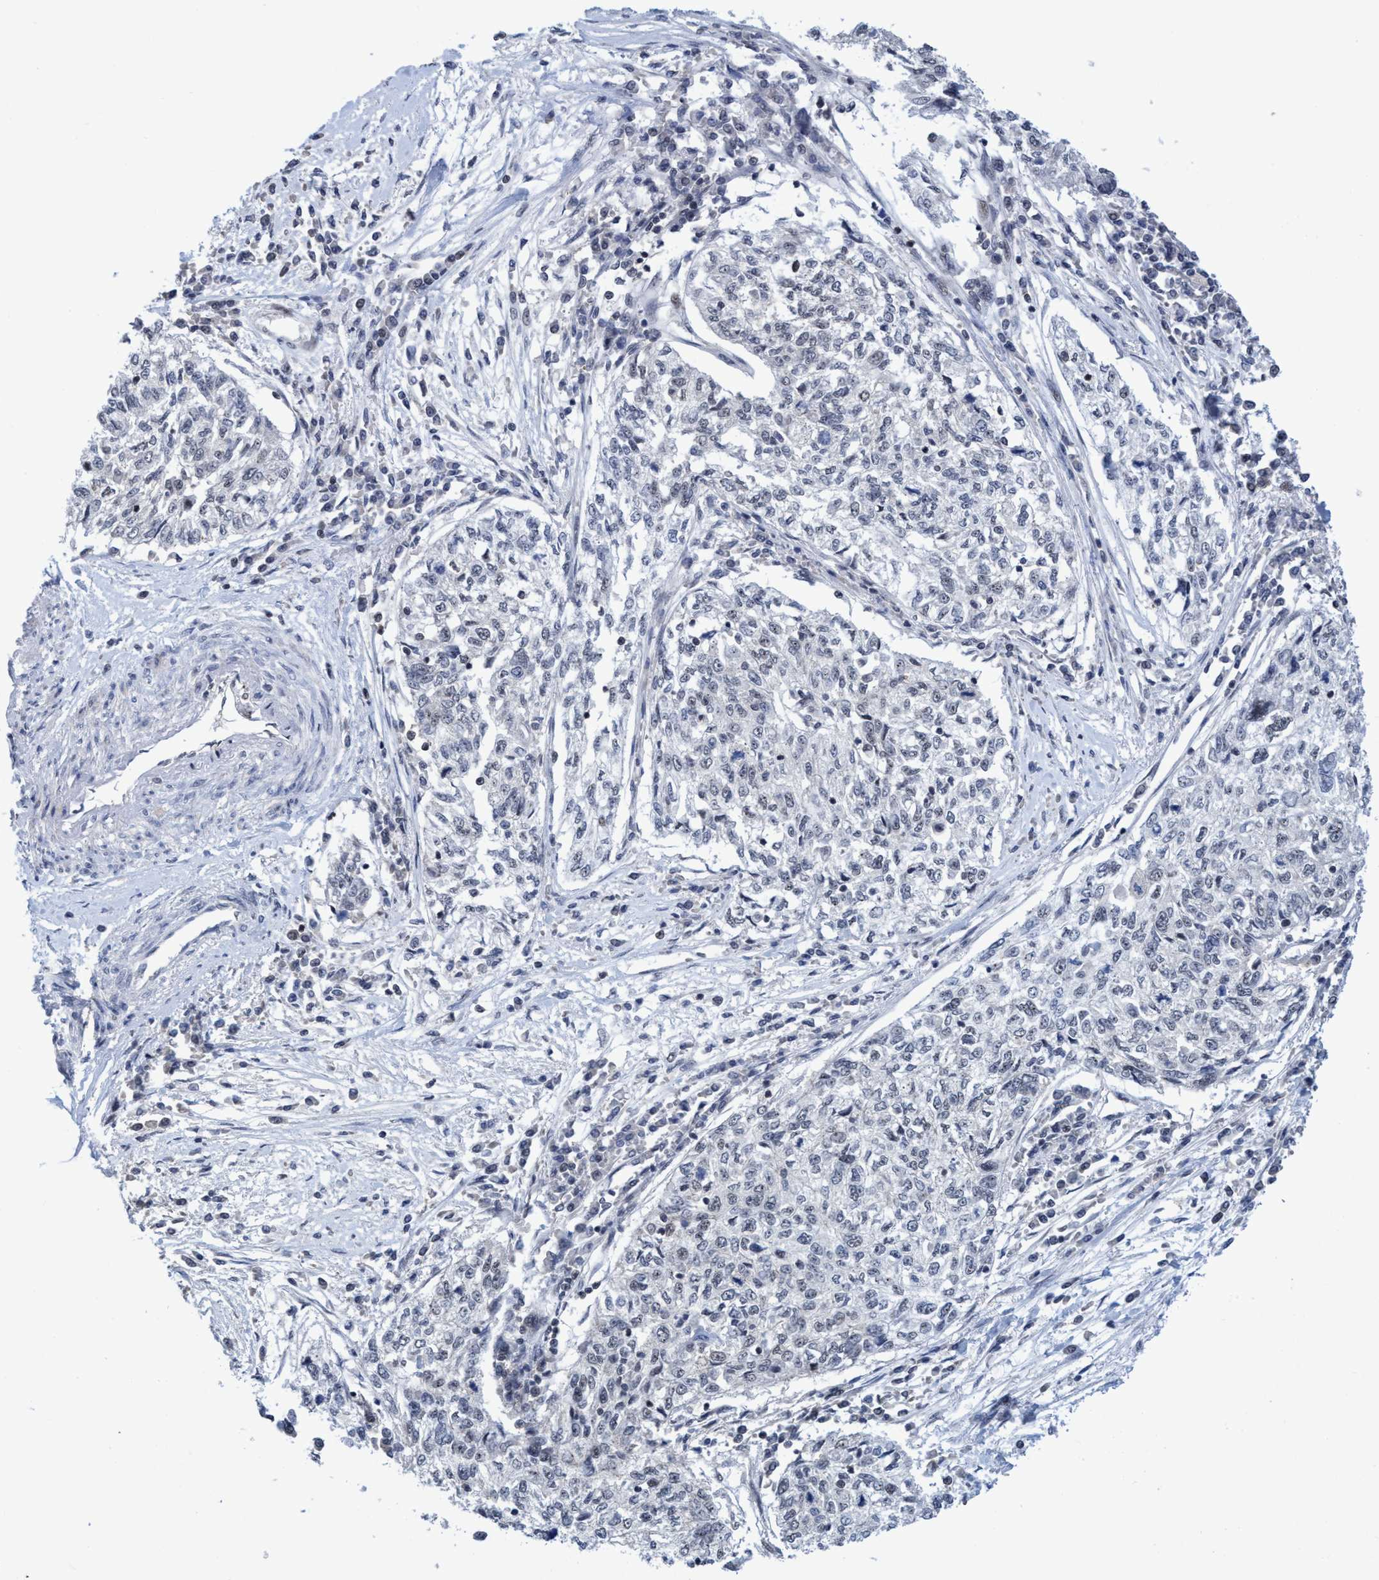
{"staining": {"intensity": "negative", "quantity": "none", "location": "none"}, "tissue": "cervical cancer", "cell_type": "Tumor cells", "image_type": "cancer", "snomed": [{"axis": "morphology", "description": "Squamous cell carcinoma, NOS"}, {"axis": "topography", "description": "Cervix"}], "caption": "High power microscopy histopathology image of an immunohistochemistry image of squamous cell carcinoma (cervical), revealing no significant staining in tumor cells.", "gene": "C9orf78", "patient": {"sex": "female", "age": 57}}